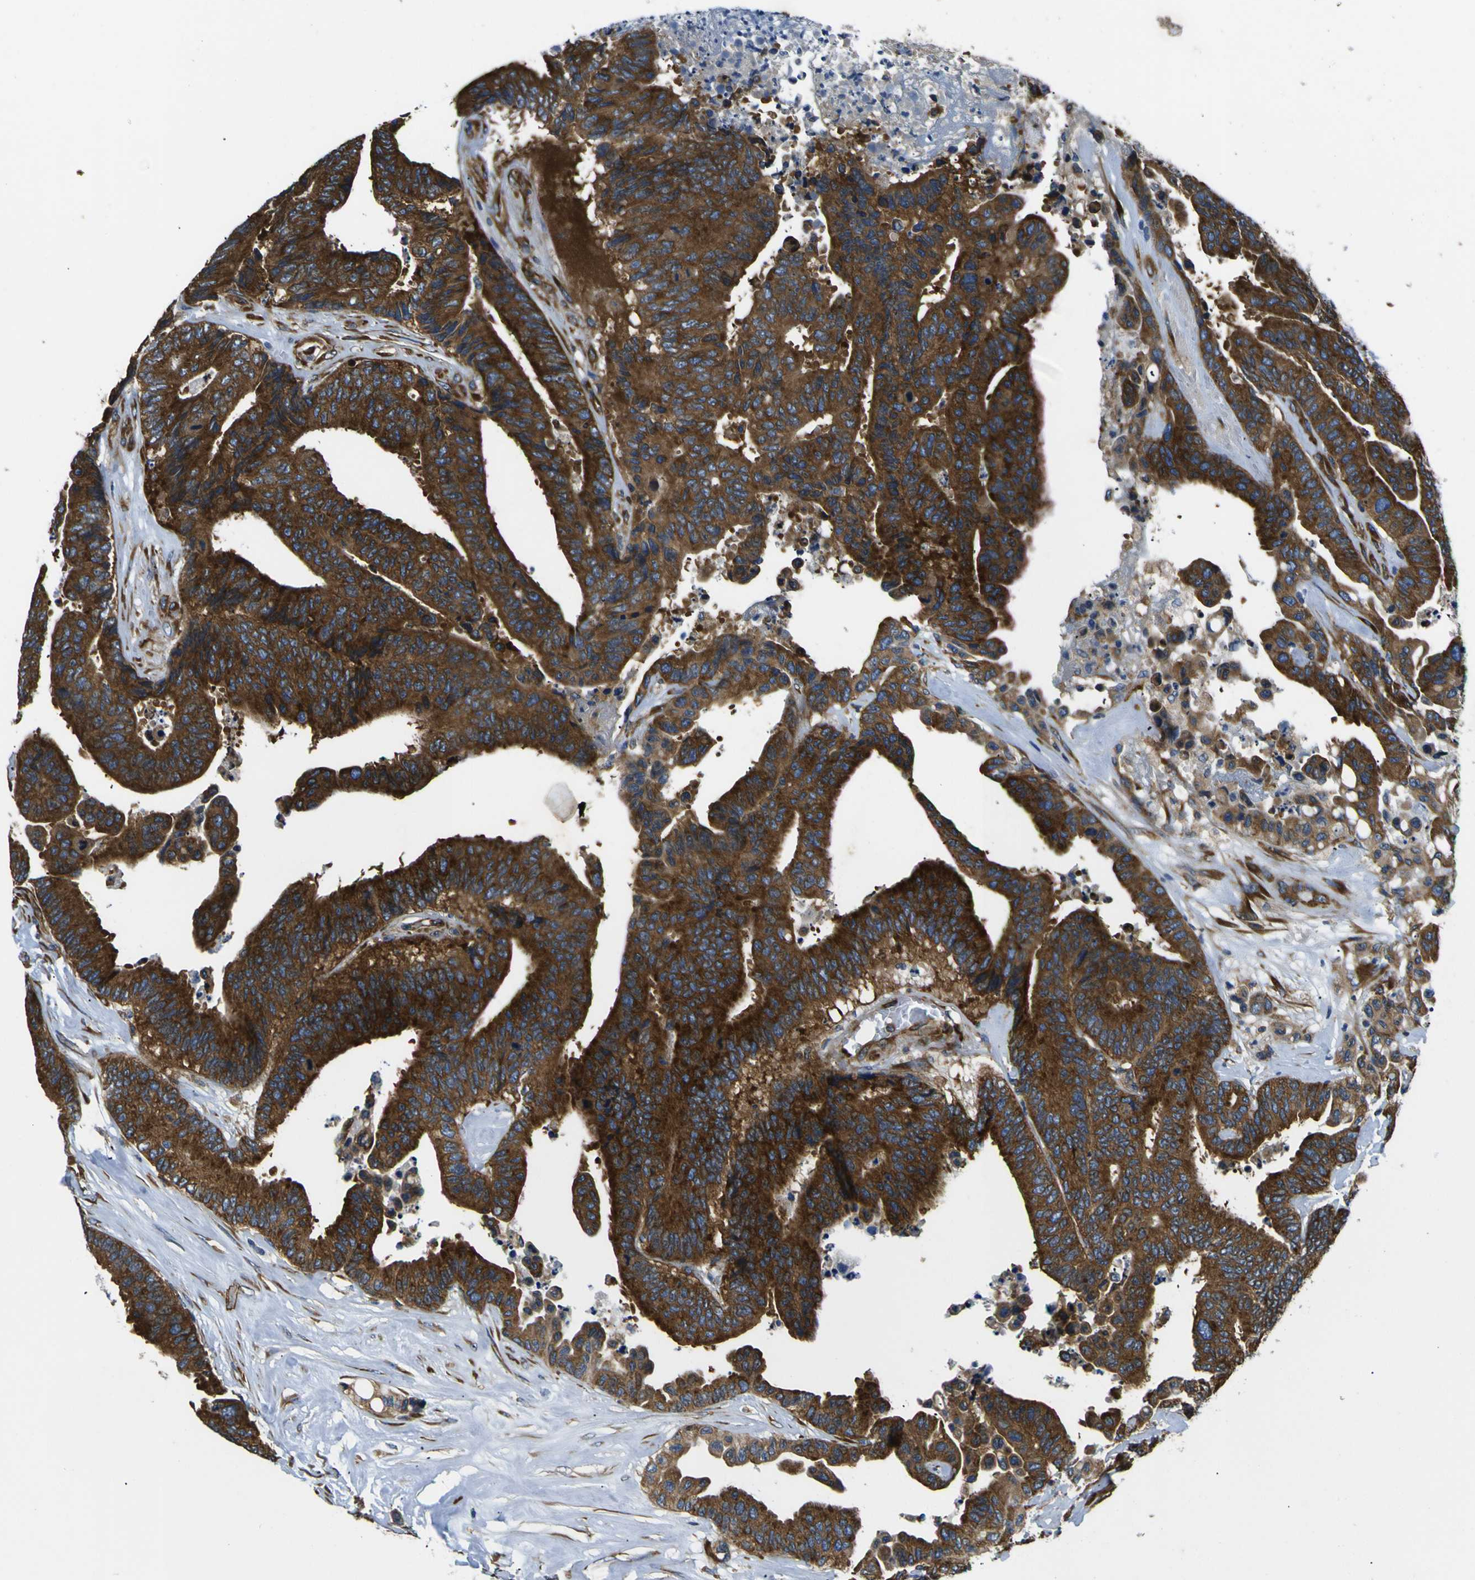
{"staining": {"intensity": "strong", "quantity": ">75%", "location": "cytoplasmic/membranous"}, "tissue": "colorectal cancer", "cell_type": "Tumor cells", "image_type": "cancer", "snomed": [{"axis": "morphology", "description": "Normal tissue, NOS"}, {"axis": "morphology", "description": "Adenocarcinoma, NOS"}, {"axis": "topography", "description": "Colon"}], "caption": "Protein staining of colorectal adenocarcinoma tissue shows strong cytoplasmic/membranous positivity in about >75% of tumor cells. The staining is performed using DAB (3,3'-diaminobenzidine) brown chromogen to label protein expression. The nuclei are counter-stained blue using hematoxylin.", "gene": "RPSA", "patient": {"sex": "male", "age": 82}}